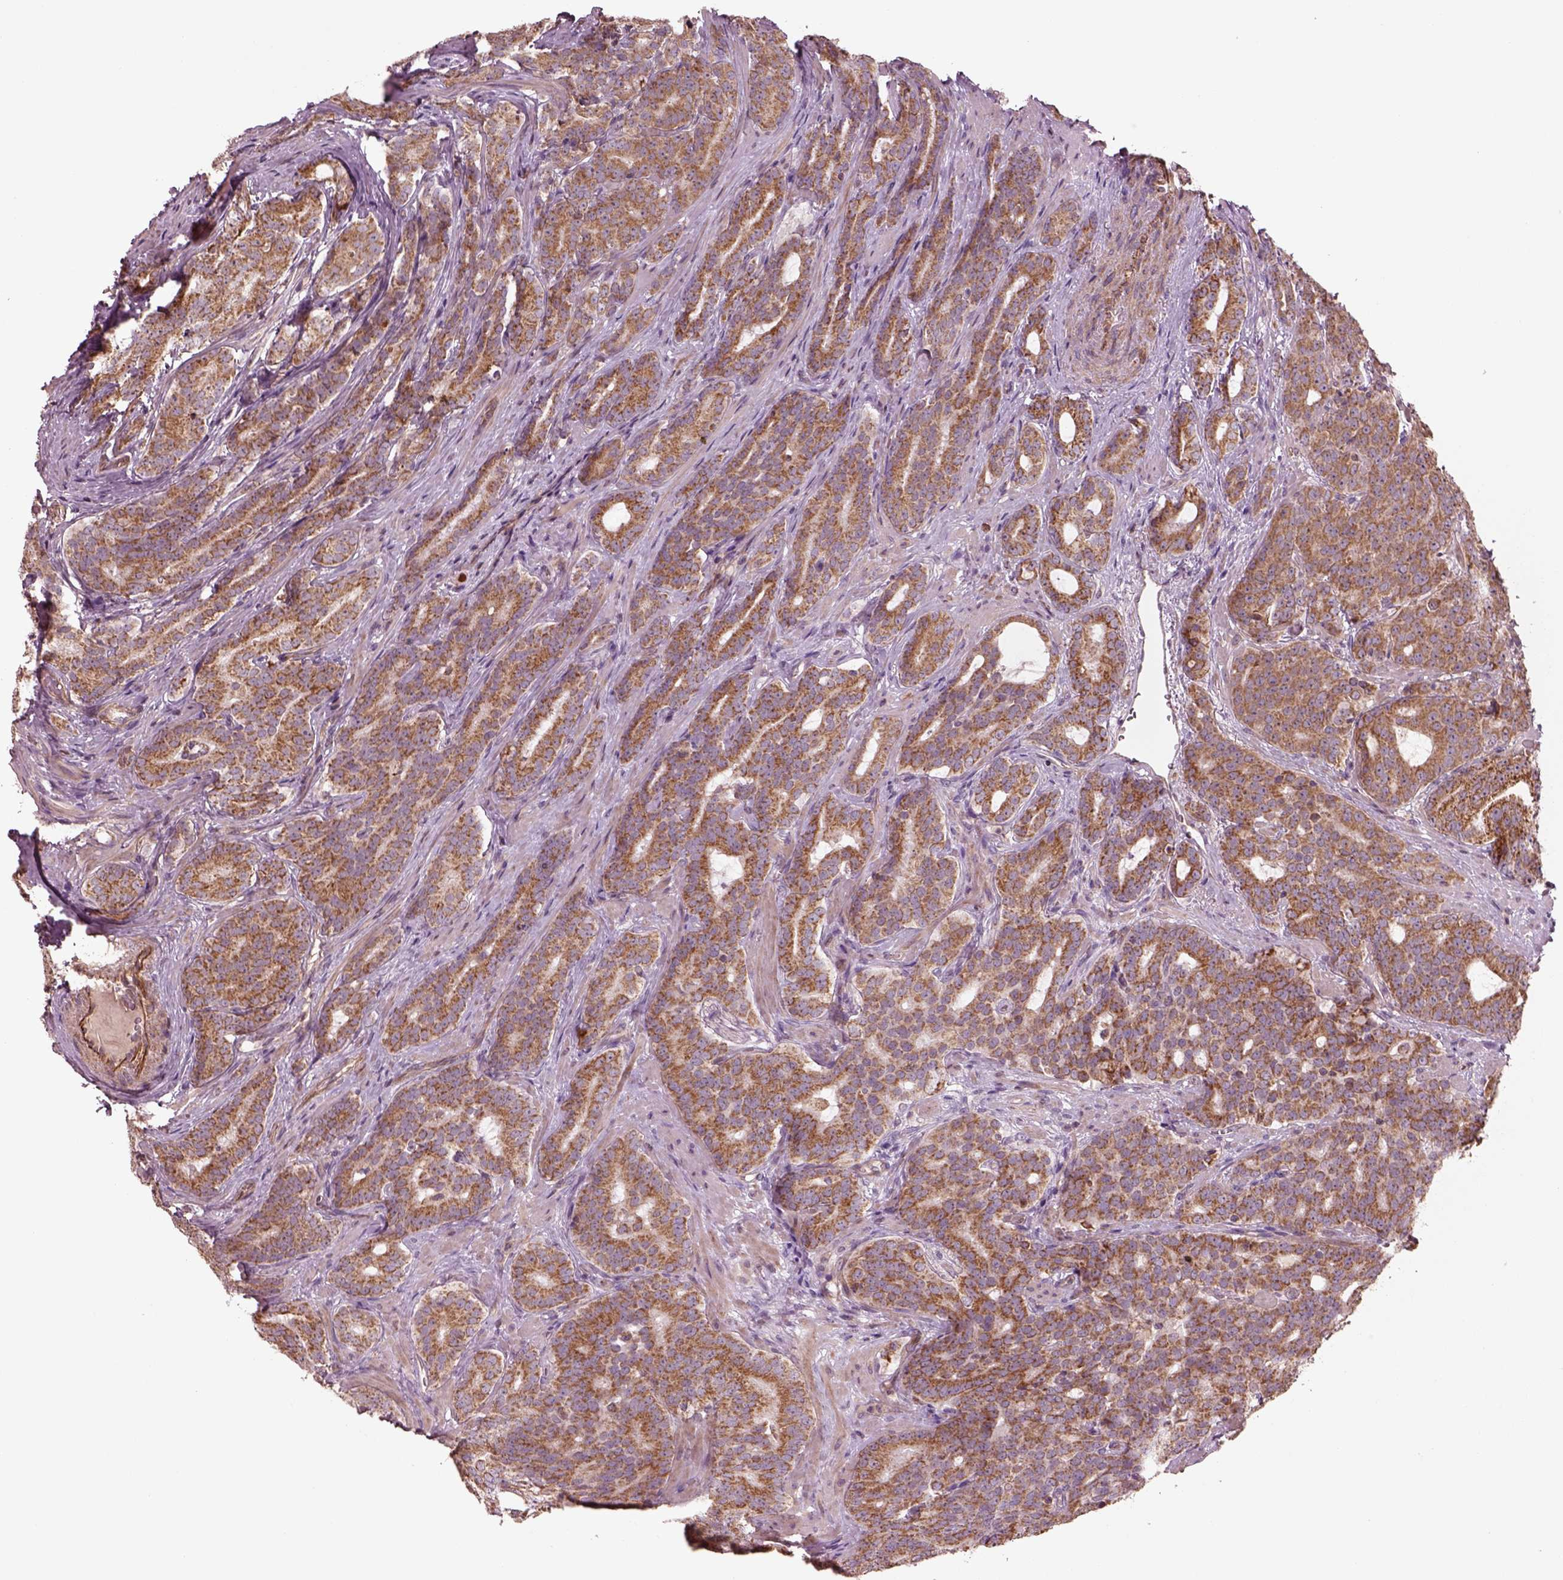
{"staining": {"intensity": "moderate", "quantity": ">75%", "location": "cytoplasmic/membranous"}, "tissue": "prostate cancer", "cell_type": "Tumor cells", "image_type": "cancer", "snomed": [{"axis": "morphology", "description": "Adenocarcinoma, NOS"}, {"axis": "topography", "description": "Prostate"}], "caption": "Human prostate cancer (adenocarcinoma) stained with a protein marker exhibits moderate staining in tumor cells.", "gene": "SLC25A5", "patient": {"sex": "male", "age": 71}}